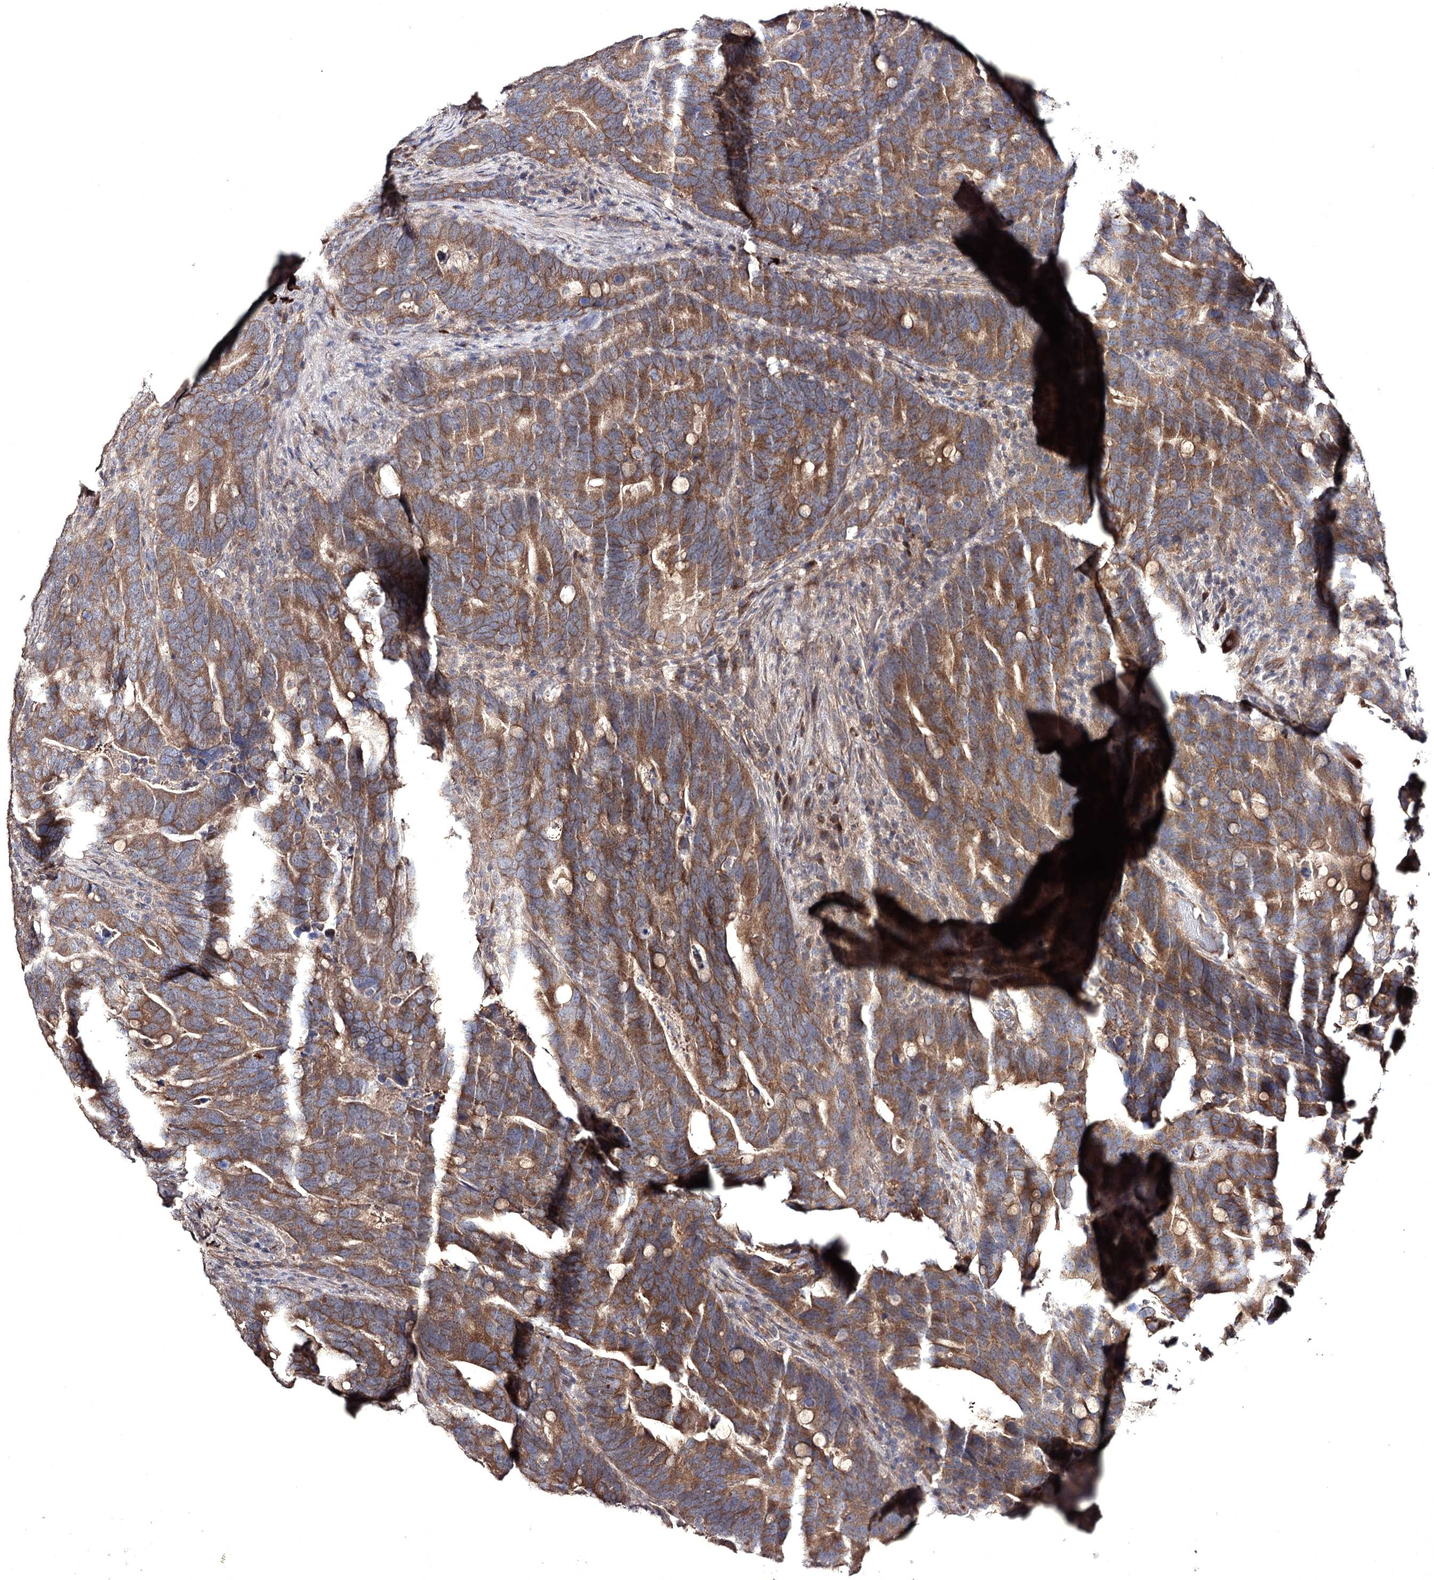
{"staining": {"intensity": "moderate", "quantity": ">75%", "location": "cytoplasmic/membranous"}, "tissue": "colorectal cancer", "cell_type": "Tumor cells", "image_type": "cancer", "snomed": [{"axis": "morphology", "description": "Adenocarcinoma, NOS"}, {"axis": "topography", "description": "Colon"}], "caption": "The micrograph reveals a brown stain indicating the presence of a protein in the cytoplasmic/membranous of tumor cells in colorectal cancer.", "gene": "SEMA4G", "patient": {"sex": "female", "age": 66}}